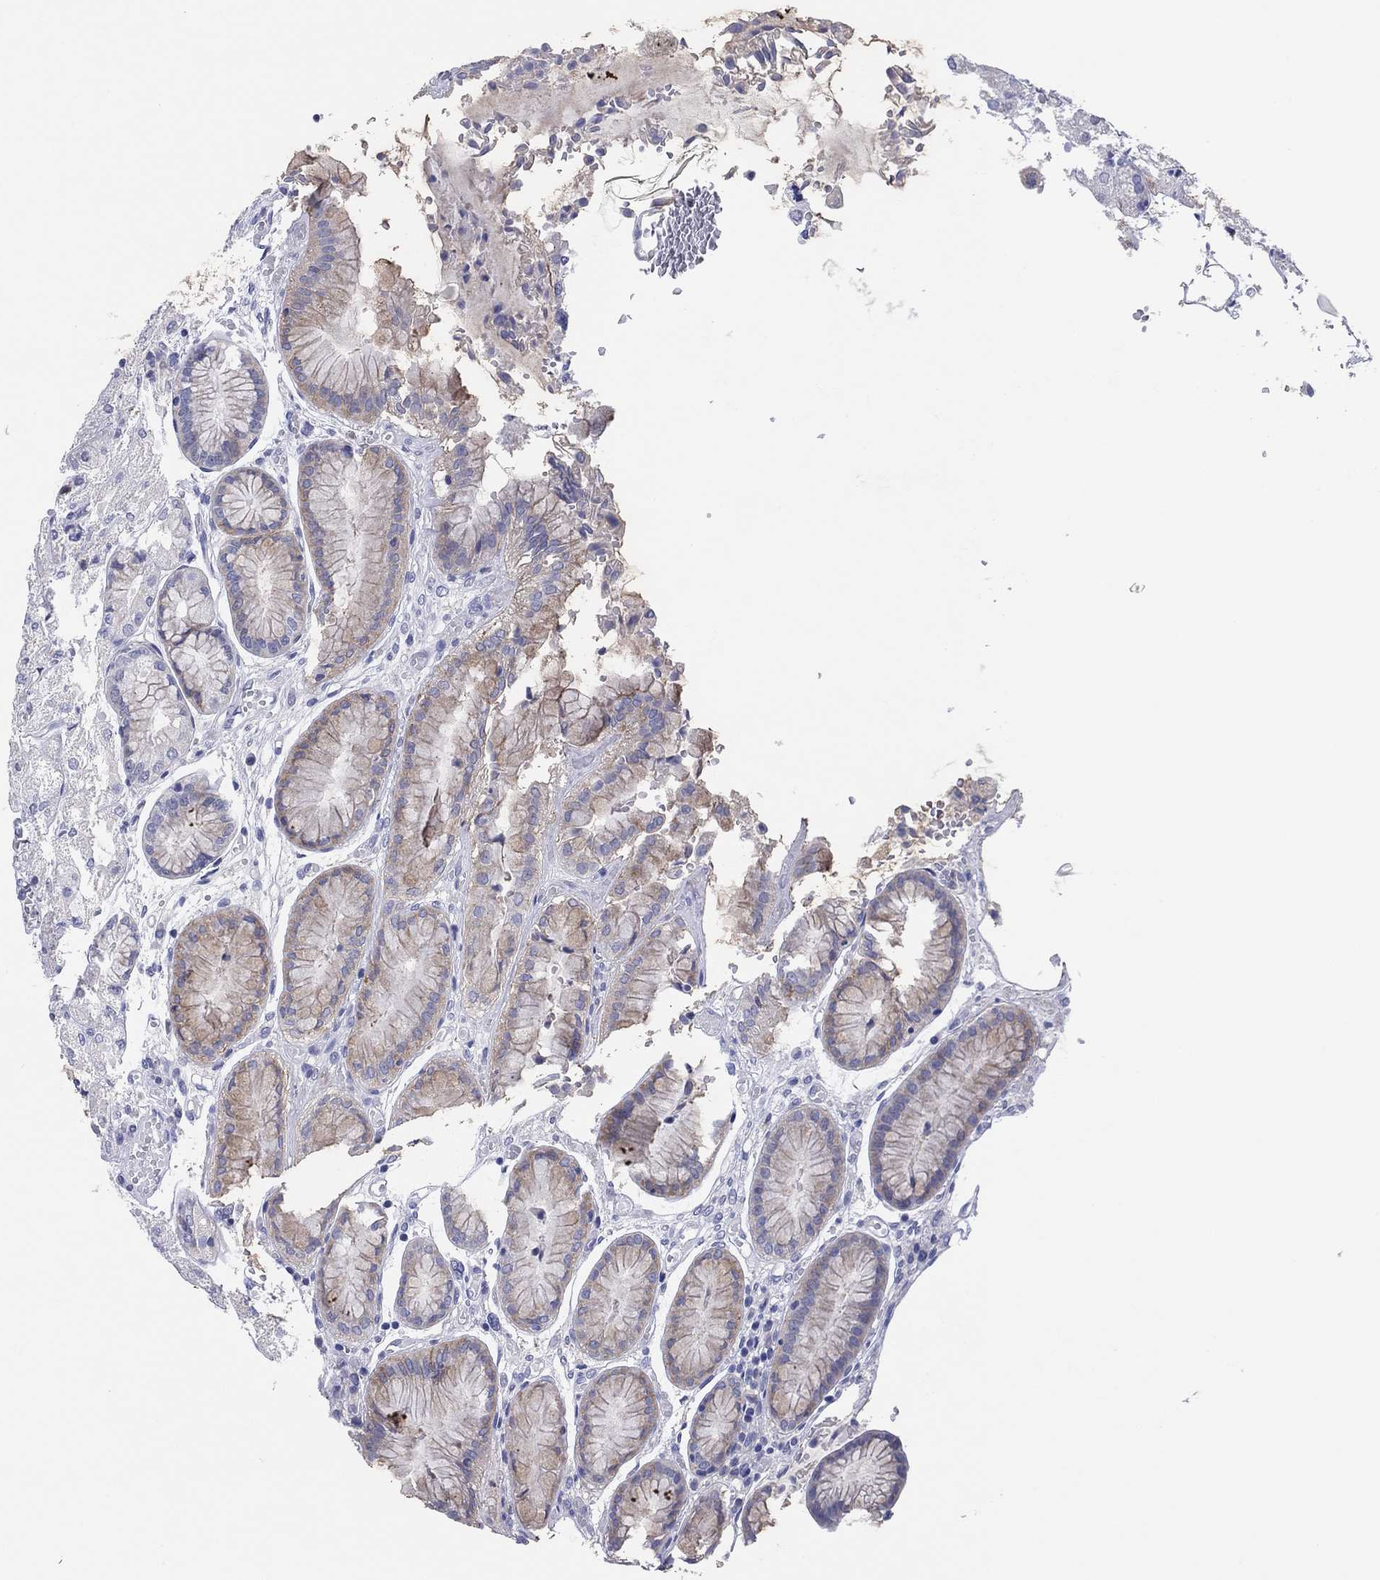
{"staining": {"intensity": "weak", "quantity": "25%-75%", "location": "cytoplasmic/membranous"}, "tissue": "stomach", "cell_type": "Glandular cells", "image_type": "normal", "snomed": [{"axis": "morphology", "description": "Normal tissue, NOS"}, {"axis": "topography", "description": "Stomach, upper"}], "caption": "The photomicrograph reveals staining of benign stomach, revealing weak cytoplasmic/membranous protein expression (brown color) within glandular cells.", "gene": "HDC", "patient": {"sex": "male", "age": 72}}